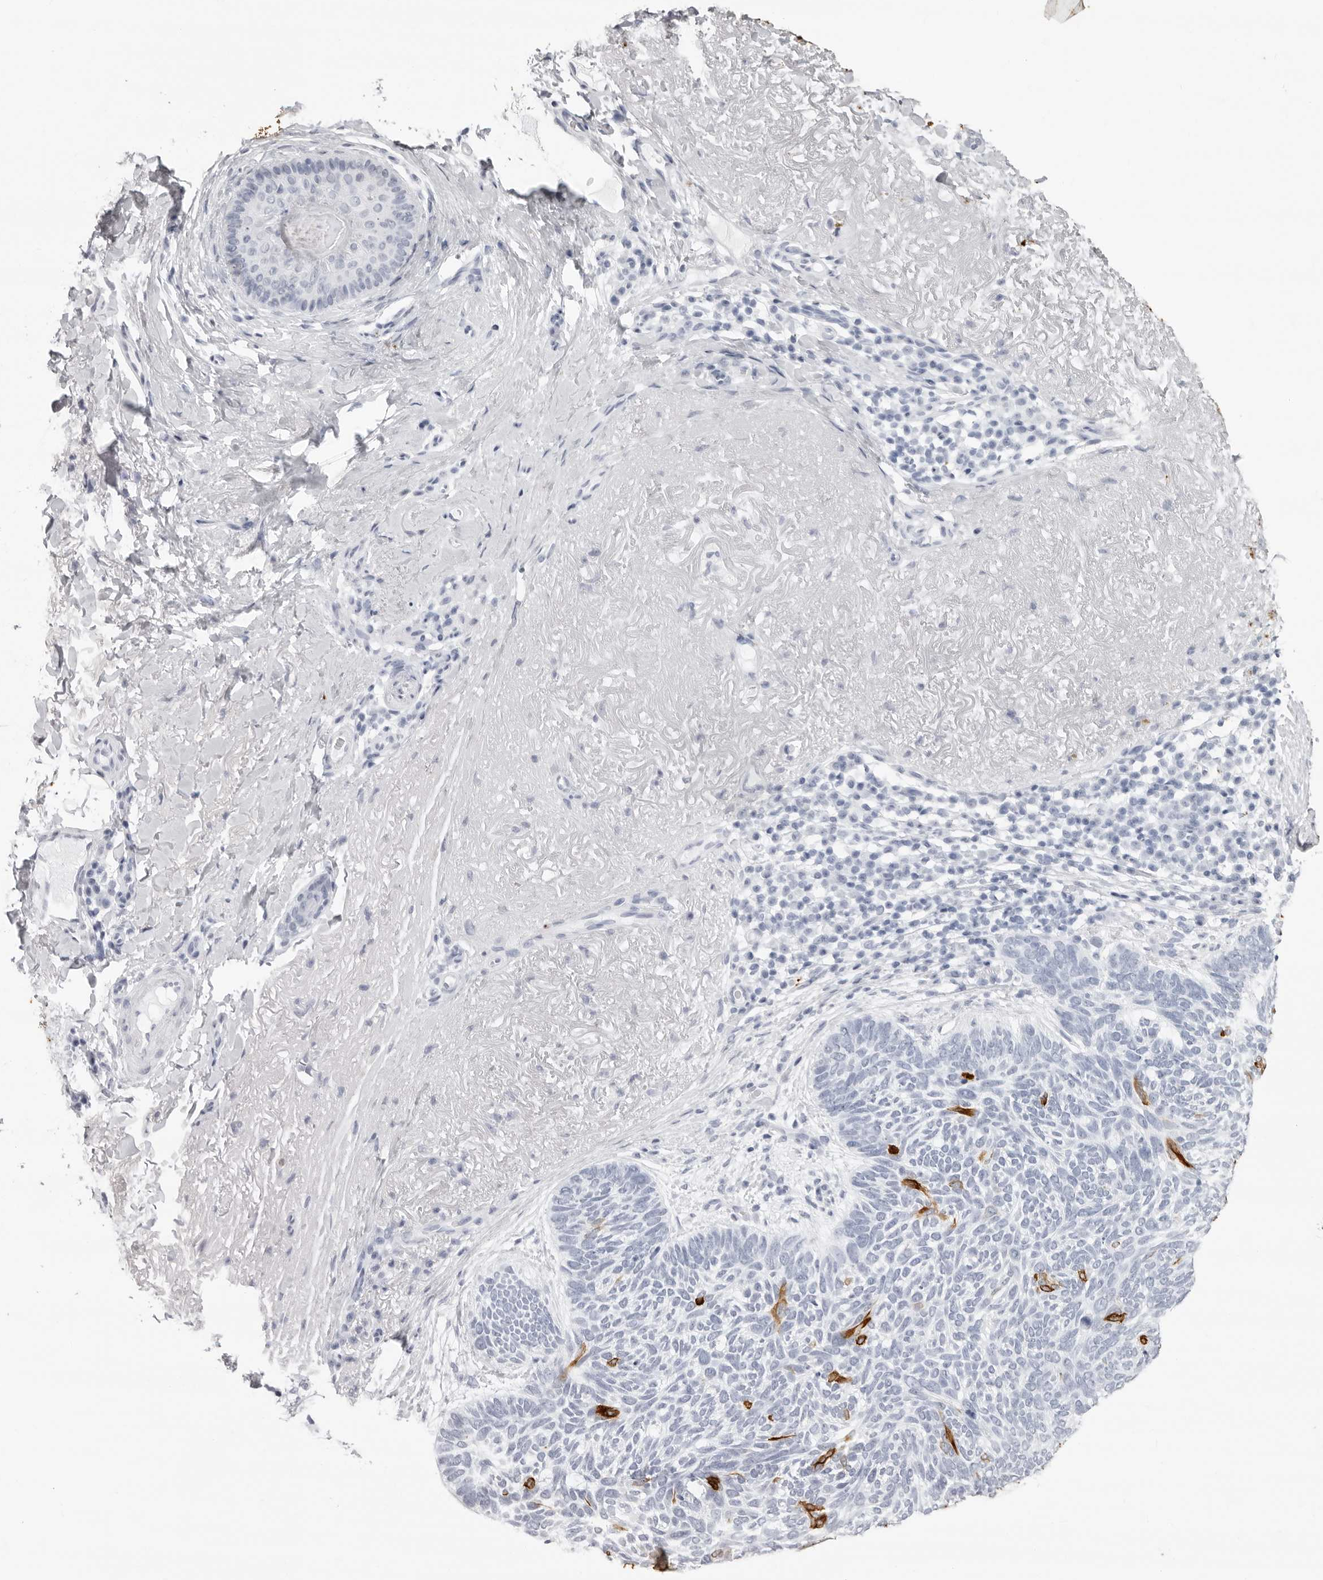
{"staining": {"intensity": "strong", "quantity": "<25%", "location": "cytoplasmic/membranous"}, "tissue": "skin cancer", "cell_type": "Tumor cells", "image_type": "cancer", "snomed": [{"axis": "morphology", "description": "Basal cell carcinoma"}, {"axis": "topography", "description": "Skin"}], "caption": "Protein staining reveals strong cytoplasmic/membranous positivity in approximately <25% of tumor cells in skin cancer.", "gene": "KLK9", "patient": {"sex": "female", "age": 85}}